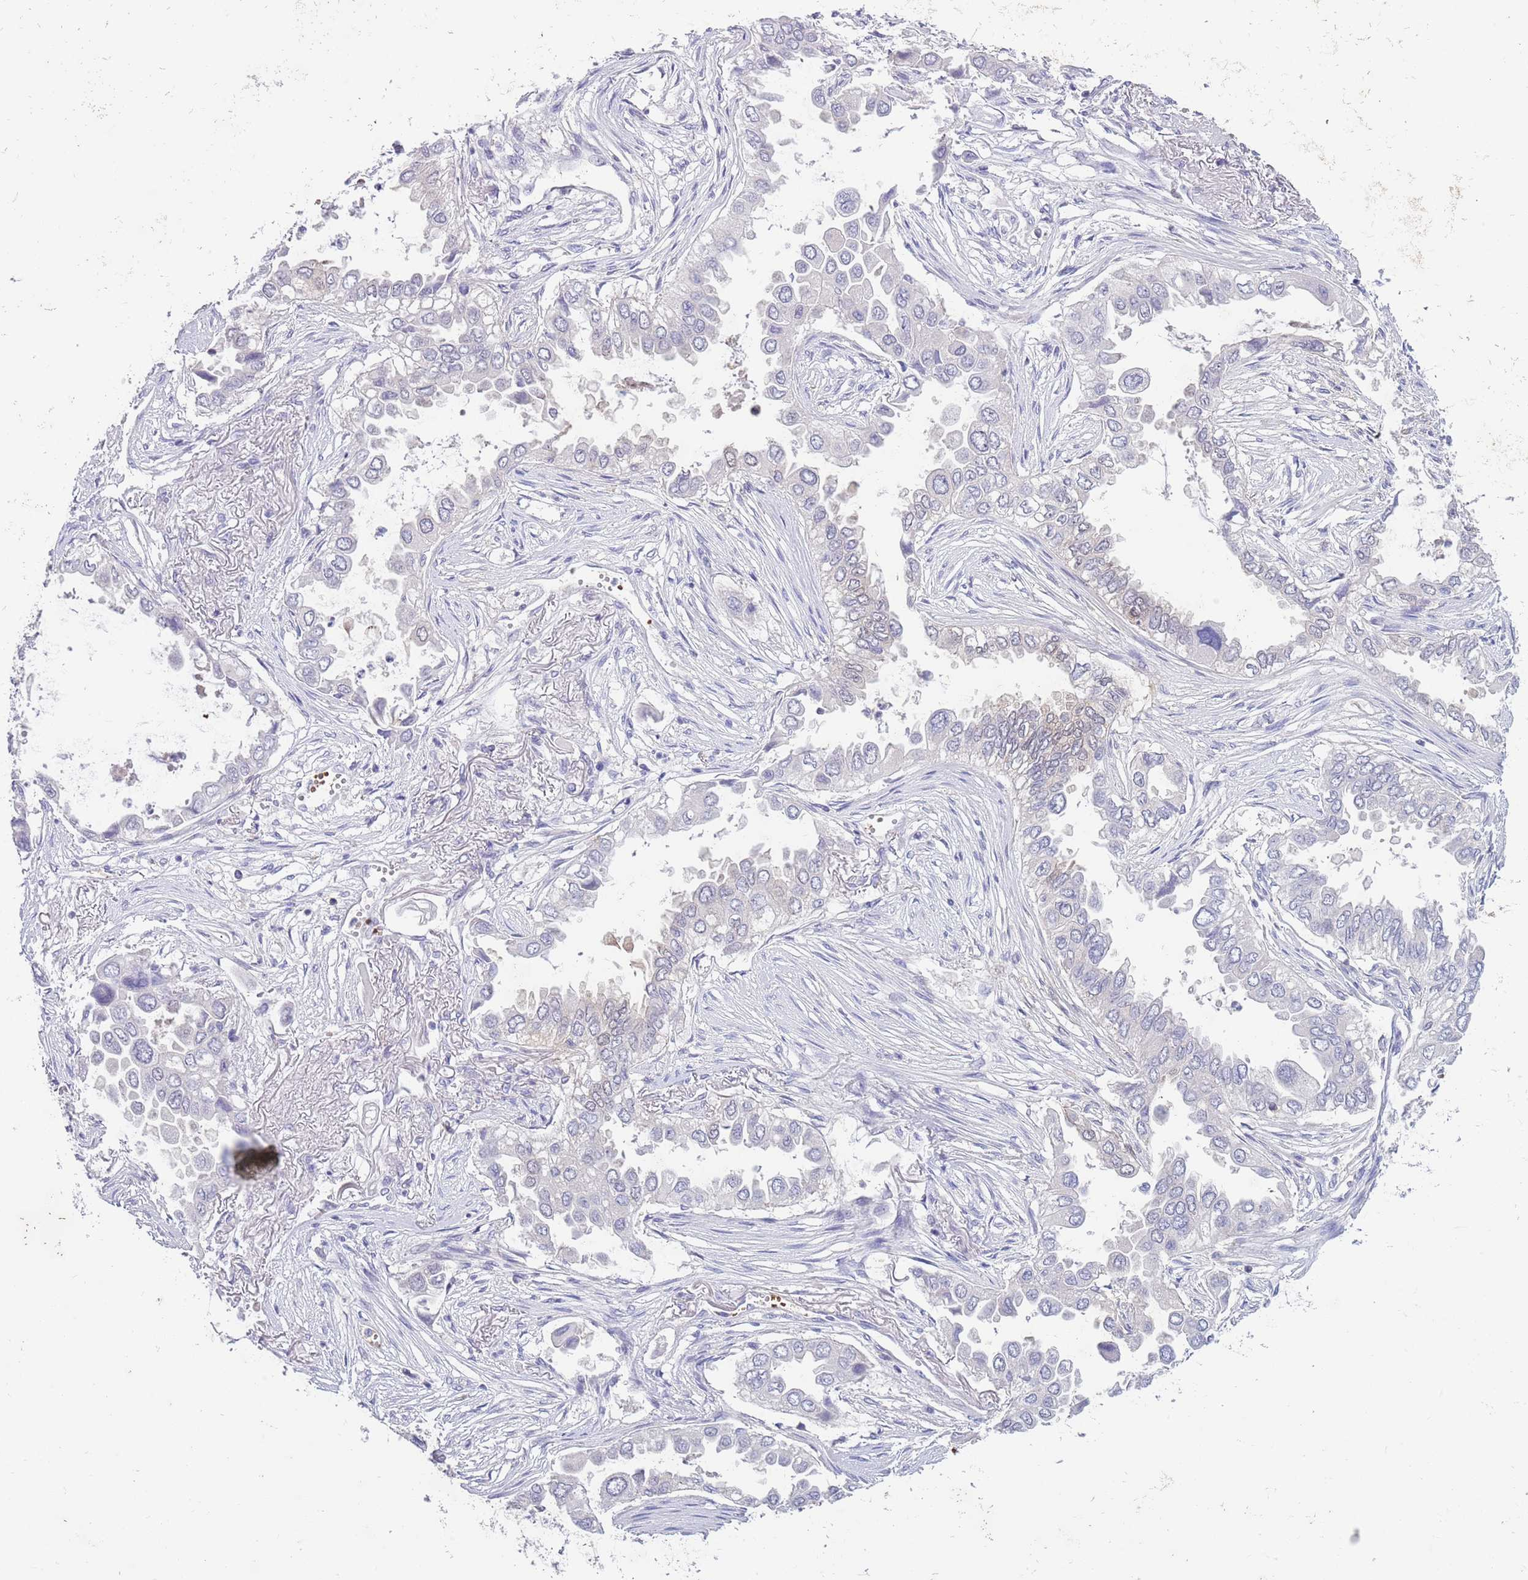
{"staining": {"intensity": "negative", "quantity": "none", "location": "none"}, "tissue": "lung cancer", "cell_type": "Tumor cells", "image_type": "cancer", "snomed": [{"axis": "morphology", "description": "Adenocarcinoma, NOS"}, {"axis": "topography", "description": "Lung"}], "caption": "This photomicrograph is of lung cancer (adenocarcinoma) stained with IHC to label a protein in brown with the nuclei are counter-stained blue. There is no expression in tumor cells. (Brightfield microscopy of DAB immunohistochemistry at high magnification).", "gene": "ZNF14", "patient": {"sex": "female", "age": 76}}